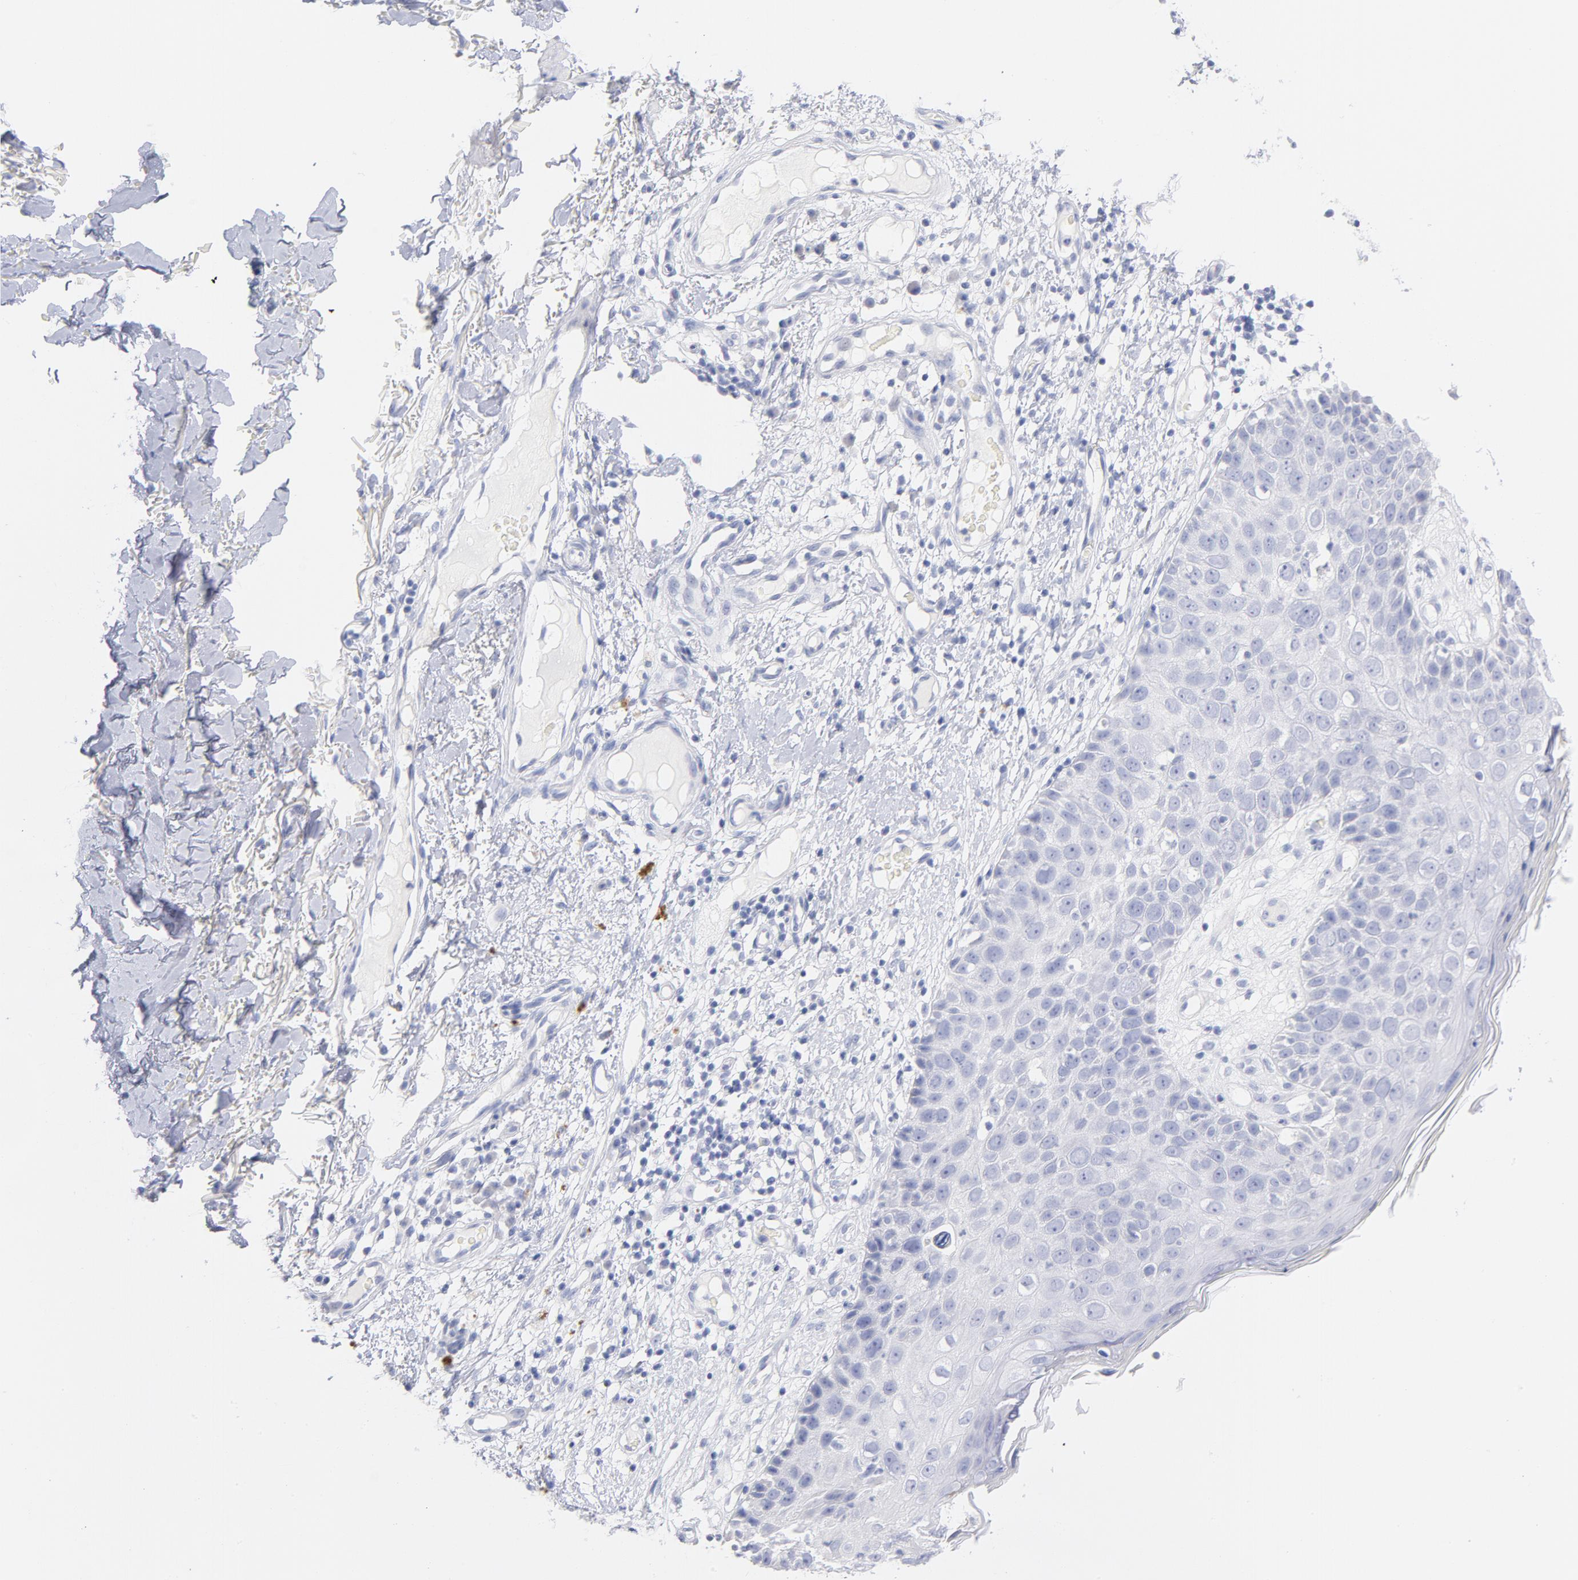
{"staining": {"intensity": "negative", "quantity": "none", "location": "none"}, "tissue": "skin cancer", "cell_type": "Tumor cells", "image_type": "cancer", "snomed": [{"axis": "morphology", "description": "Squamous cell carcinoma, NOS"}, {"axis": "topography", "description": "Skin"}], "caption": "Immunohistochemistry (IHC) histopathology image of skin cancer (squamous cell carcinoma) stained for a protein (brown), which shows no positivity in tumor cells.", "gene": "SCGN", "patient": {"sex": "male", "age": 87}}